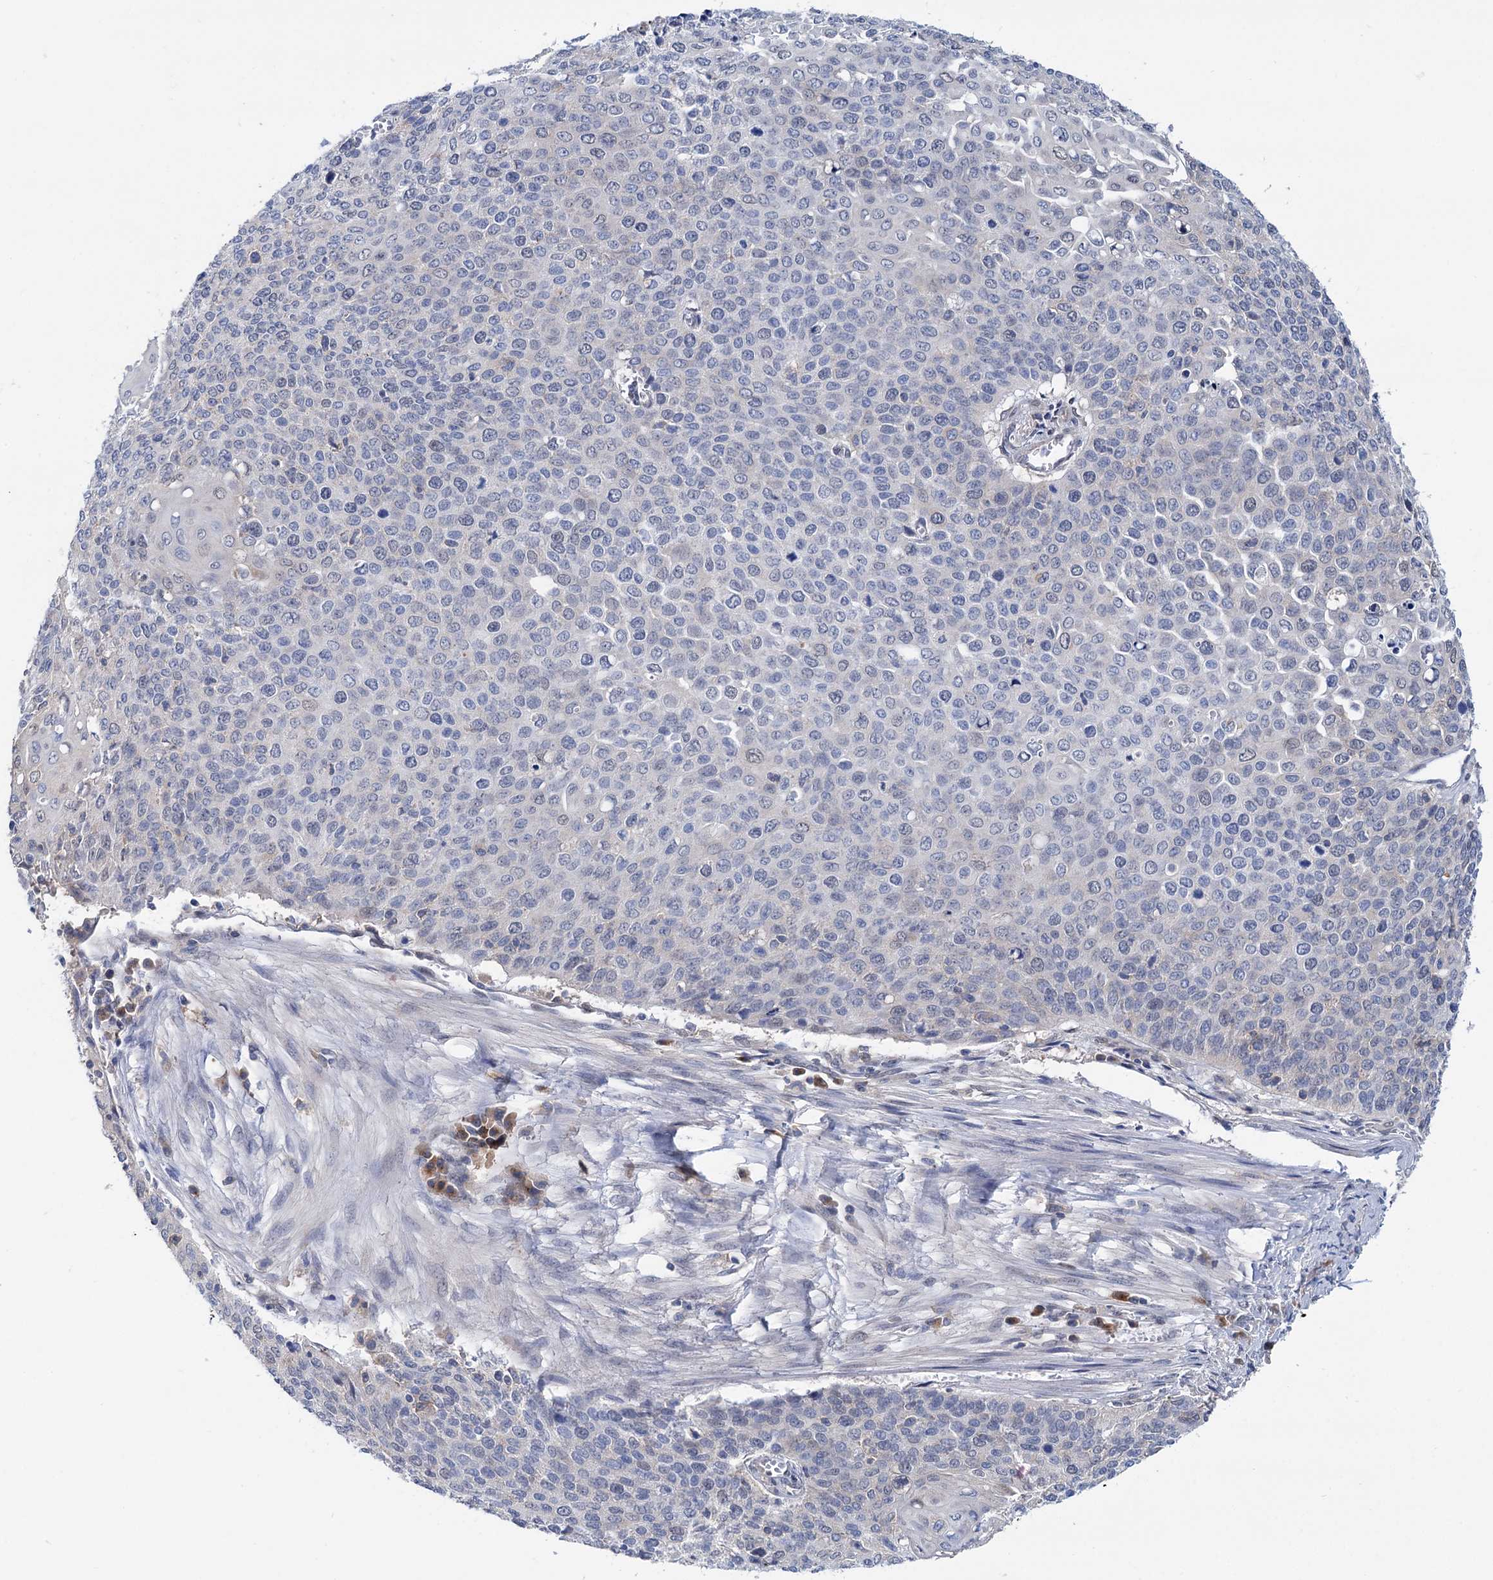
{"staining": {"intensity": "negative", "quantity": "none", "location": "none"}, "tissue": "cervical cancer", "cell_type": "Tumor cells", "image_type": "cancer", "snomed": [{"axis": "morphology", "description": "Squamous cell carcinoma, NOS"}, {"axis": "topography", "description": "Cervix"}], "caption": "A histopathology image of squamous cell carcinoma (cervical) stained for a protein shows no brown staining in tumor cells.", "gene": "ZNRD2", "patient": {"sex": "female", "age": 39}}